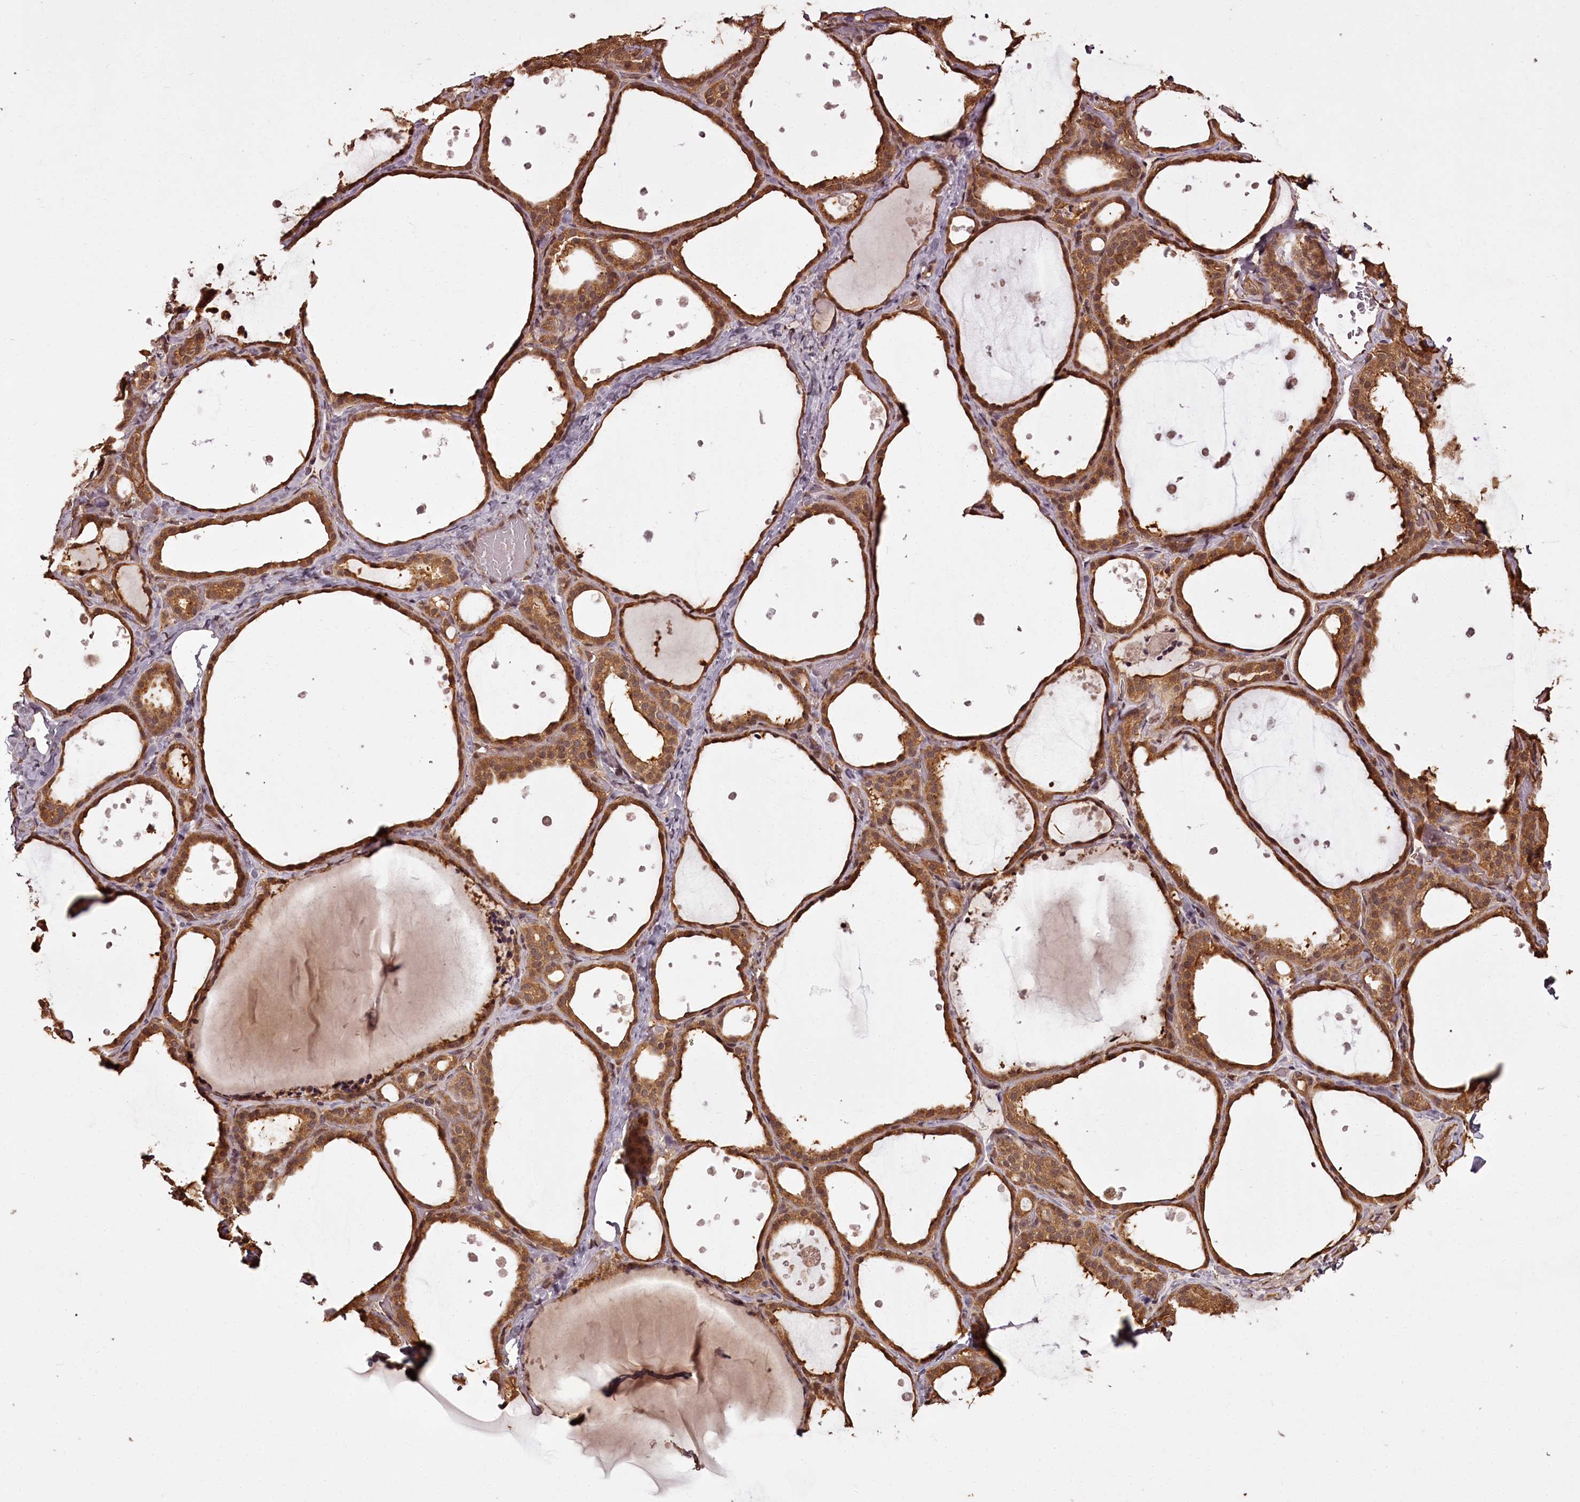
{"staining": {"intensity": "moderate", "quantity": ">75%", "location": "cytoplasmic/membranous,nuclear"}, "tissue": "thyroid gland", "cell_type": "Glandular cells", "image_type": "normal", "snomed": [{"axis": "morphology", "description": "Normal tissue, NOS"}, {"axis": "topography", "description": "Thyroid gland"}], "caption": "Immunohistochemistry (DAB (3,3'-diaminobenzidine)) staining of benign human thyroid gland displays moderate cytoplasmic/membranous,nuclear protein positivity in about >75% of glandular cells.", "gene": "NPRL2", "patient": {"sex": "female", "age": 44}}